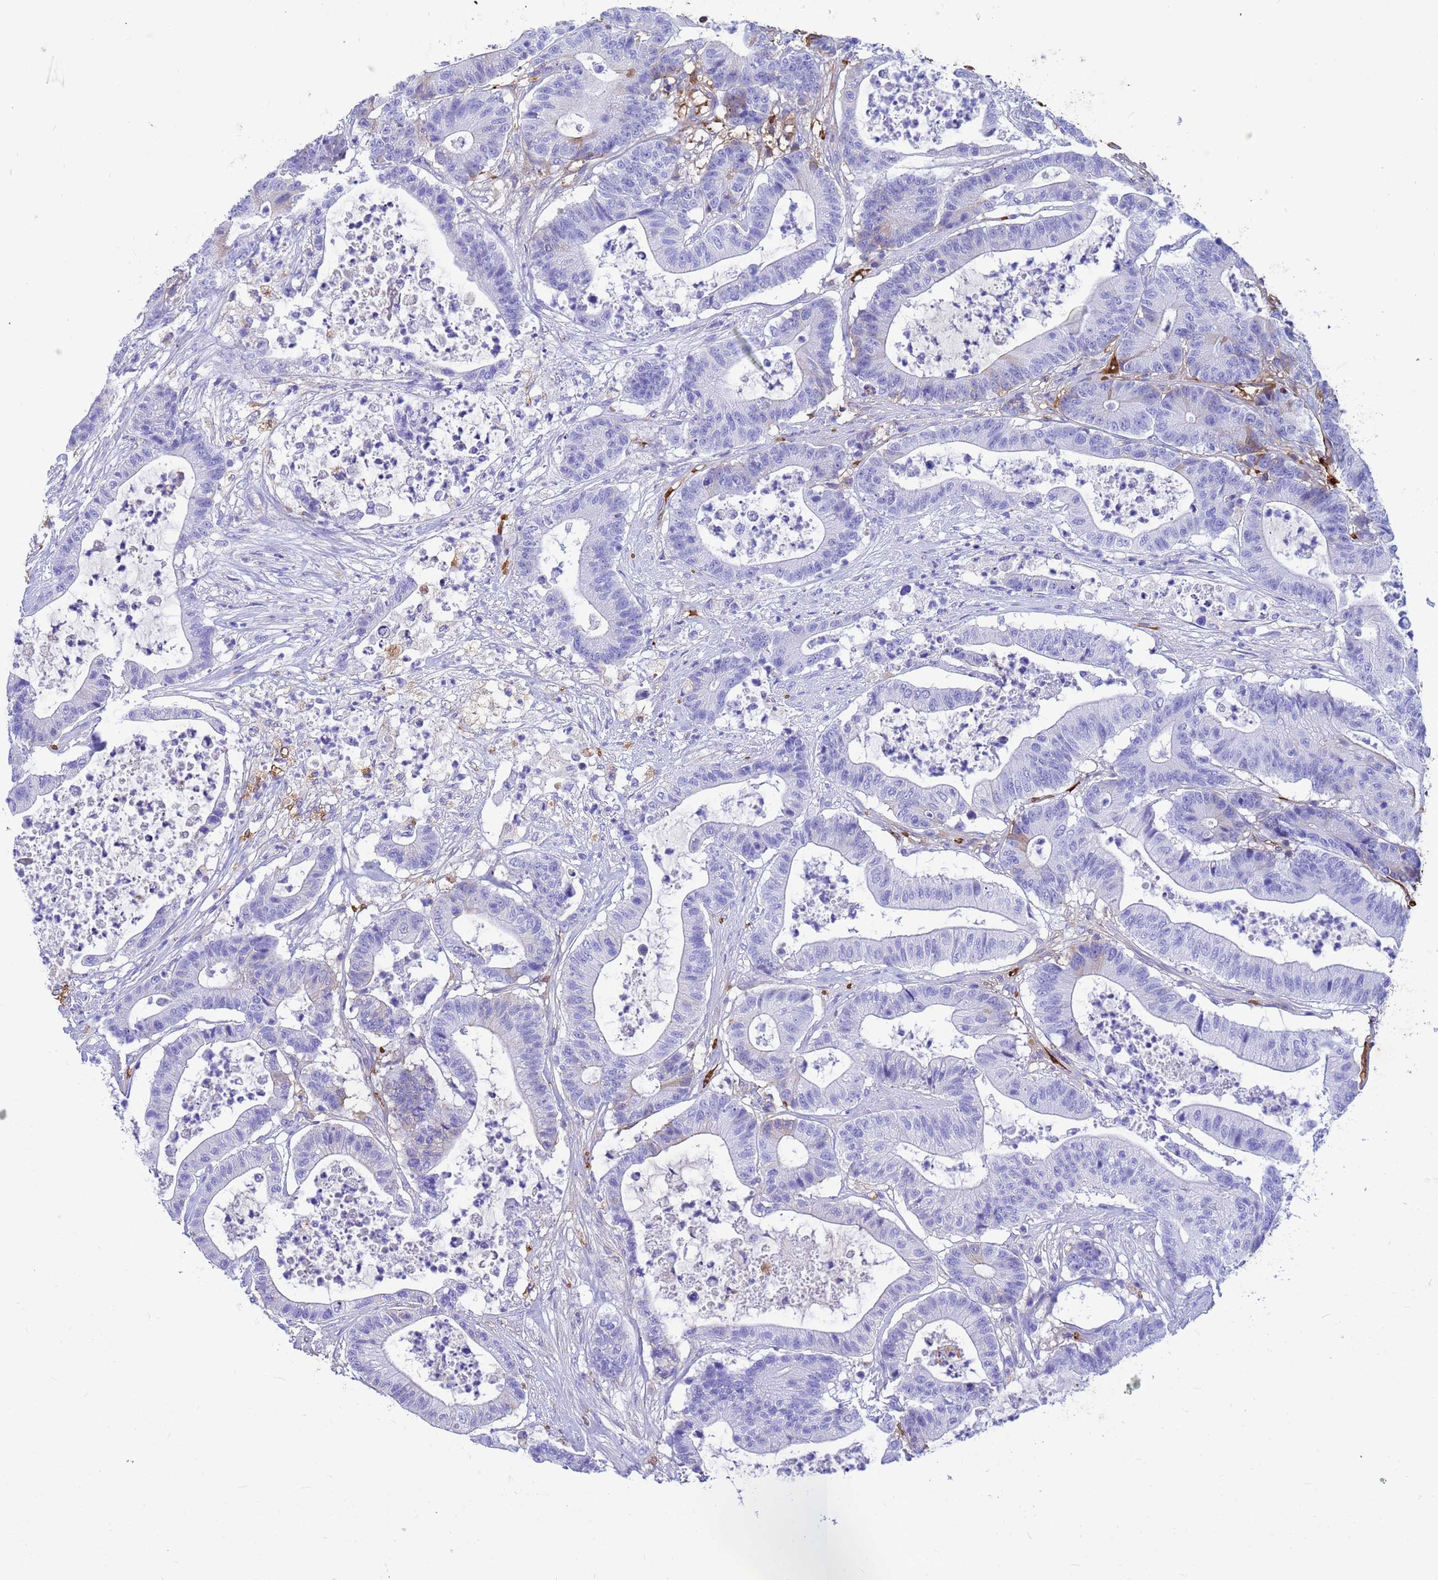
{"staining": {"intensity": "negative", "quantity": "none", "location": "none"}, "tissue": "colorectal cancer", "cell_type": "Tumor cells", "image_type": "cancer", "snomed": [{"axis": "morphology", "description": "Adenocarcinoma, NOS"}, {"axis": "topography", "description": "Colon"}], "caption": "Photomicrograph shows no protein staining in tumor cells of colorectal cancer tissue.", "gene": "HBA2", "patient": {"sex": "female", "age": 84}}